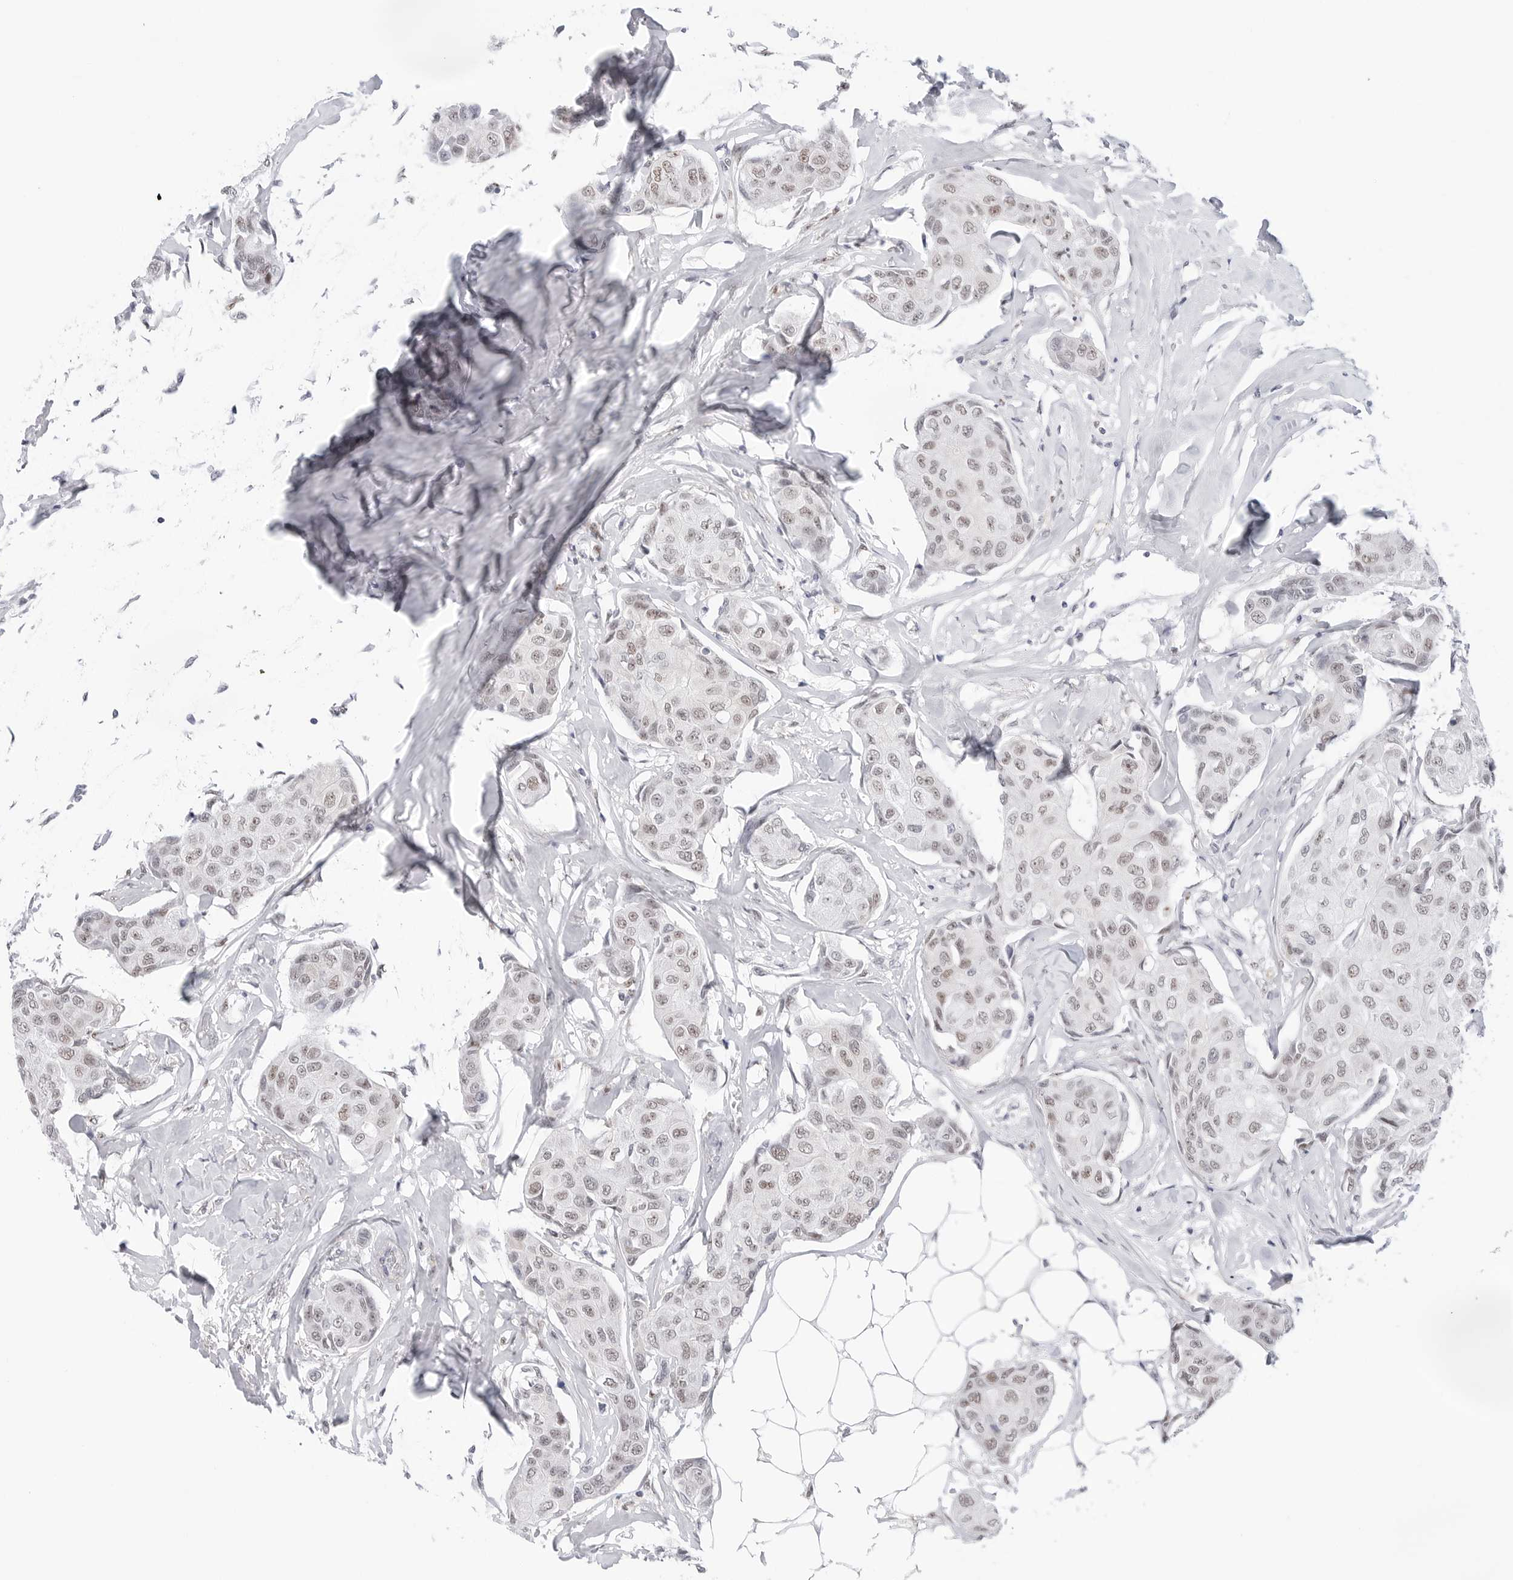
{"staining": {"intensity": "weak", "quantity": ">75%", "location": "nuclear"}, "tissue": "breast cancer", "cell_type": "Tumor cells", "image_type": "cancer", "snomed": [{"axis": "morphology", "description": "Duct carcinoma"}, {"axis": "topography", "description": "Breast"}], "caption": "Breast cancer (intraductal carcinoma) tissue demonstrates weak nuclear staining in approximately >75% of tumor cells, visualized by immunohistochemistry.", "gene": "C1orf162", "patient": {"sex": "female", "age": 80}}